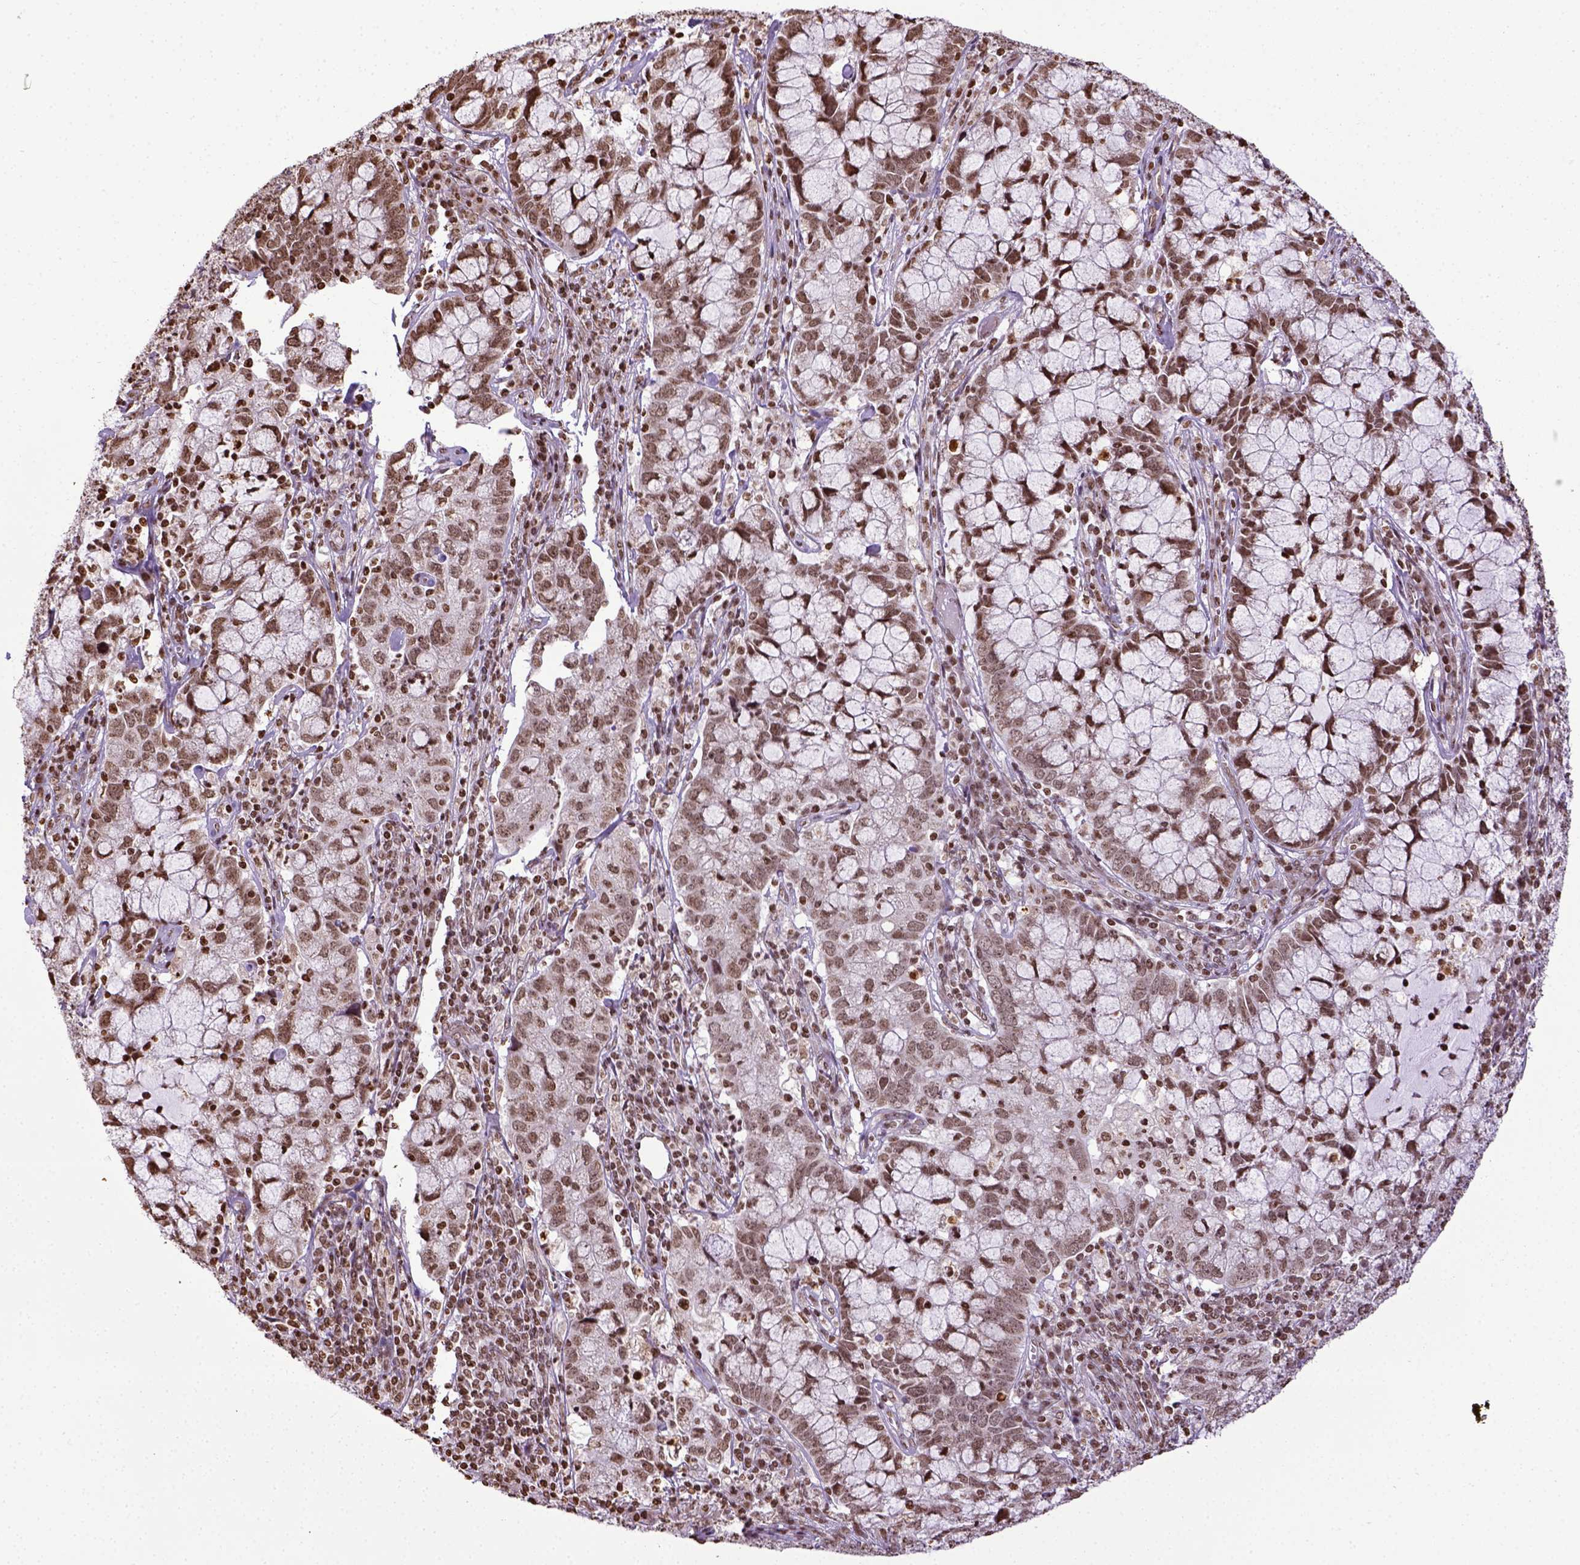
{"staining": {"intensity": "moderate", "quantity": ">75%", "location": "nuclear"}, "tissue": "cervical cancer", "cell_type": "Tumor cells", "image_type": "cancer", "snomed": [{"axis": "morphology", "description": "Adenocarcinoma, NOS"}, {"axis": "topography", "description": "Cervix"}], "caption": "Immunohistochemical staining of cervical cancer shows medium levels of moderate nuclear expression in approximately >75% of tumor cells.", "gene": "ZNF75D", "patient": {"sex": "female", "age": 40}}